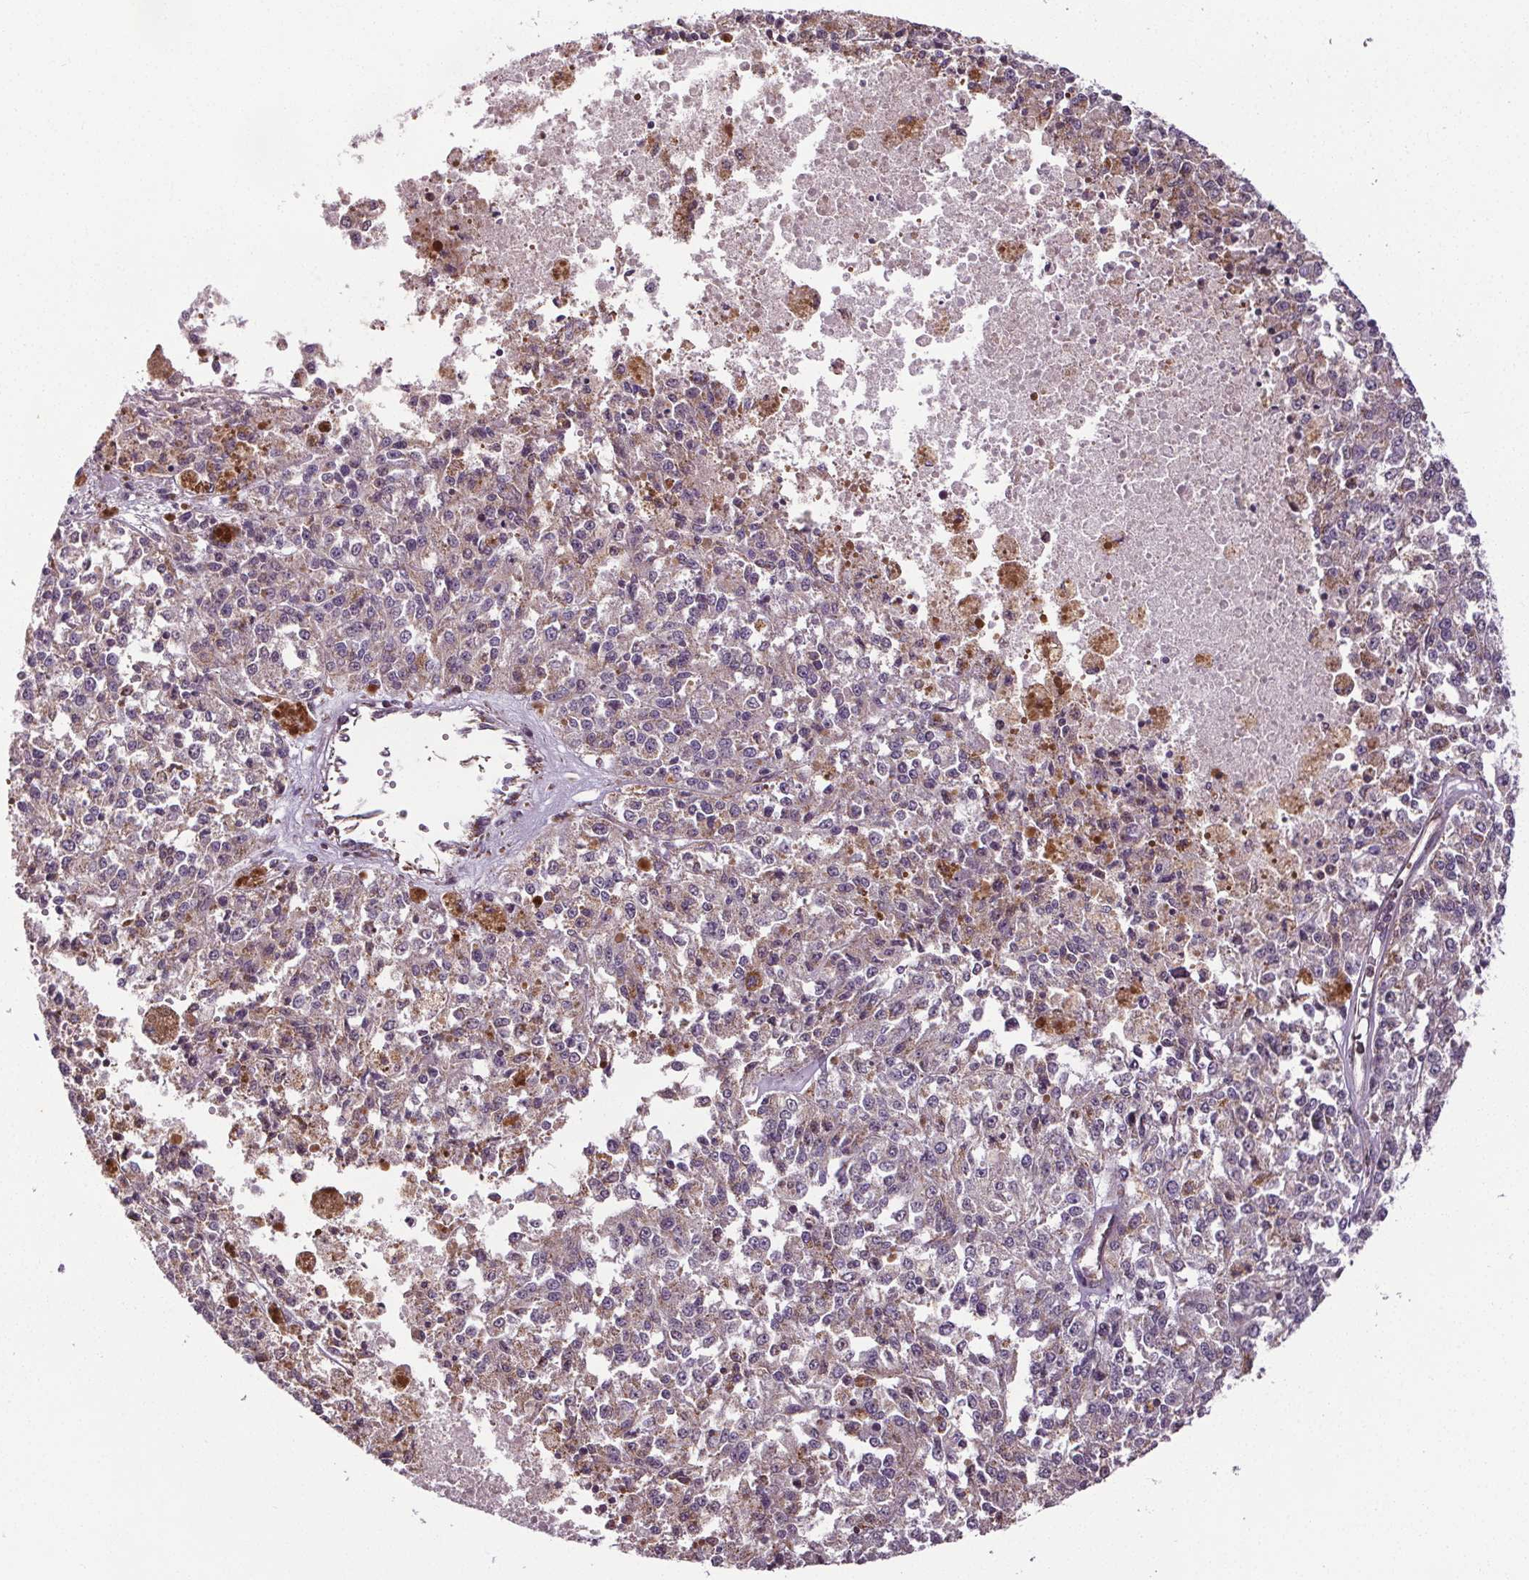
{"staining": {"intensity": "negative", "quantity": "none", "location": "none"}, "tissue": "melanoma", "cell_type": "Tumor cells", "image_type": "cancer", "snomed": [{"axis": "morphology", "description": "Malignant melanoma, Metastatic site"}, {"axis": "topography", "description": "Lymph node"}], "caption": "A micrograph of human malignant melanoma (metastatic site) is negative for staining in tumor cells. (IHC, brightfield microscopy, high magnification).", "gene": "ZNF548", "patient": {"sex": "female", "age": 64}}